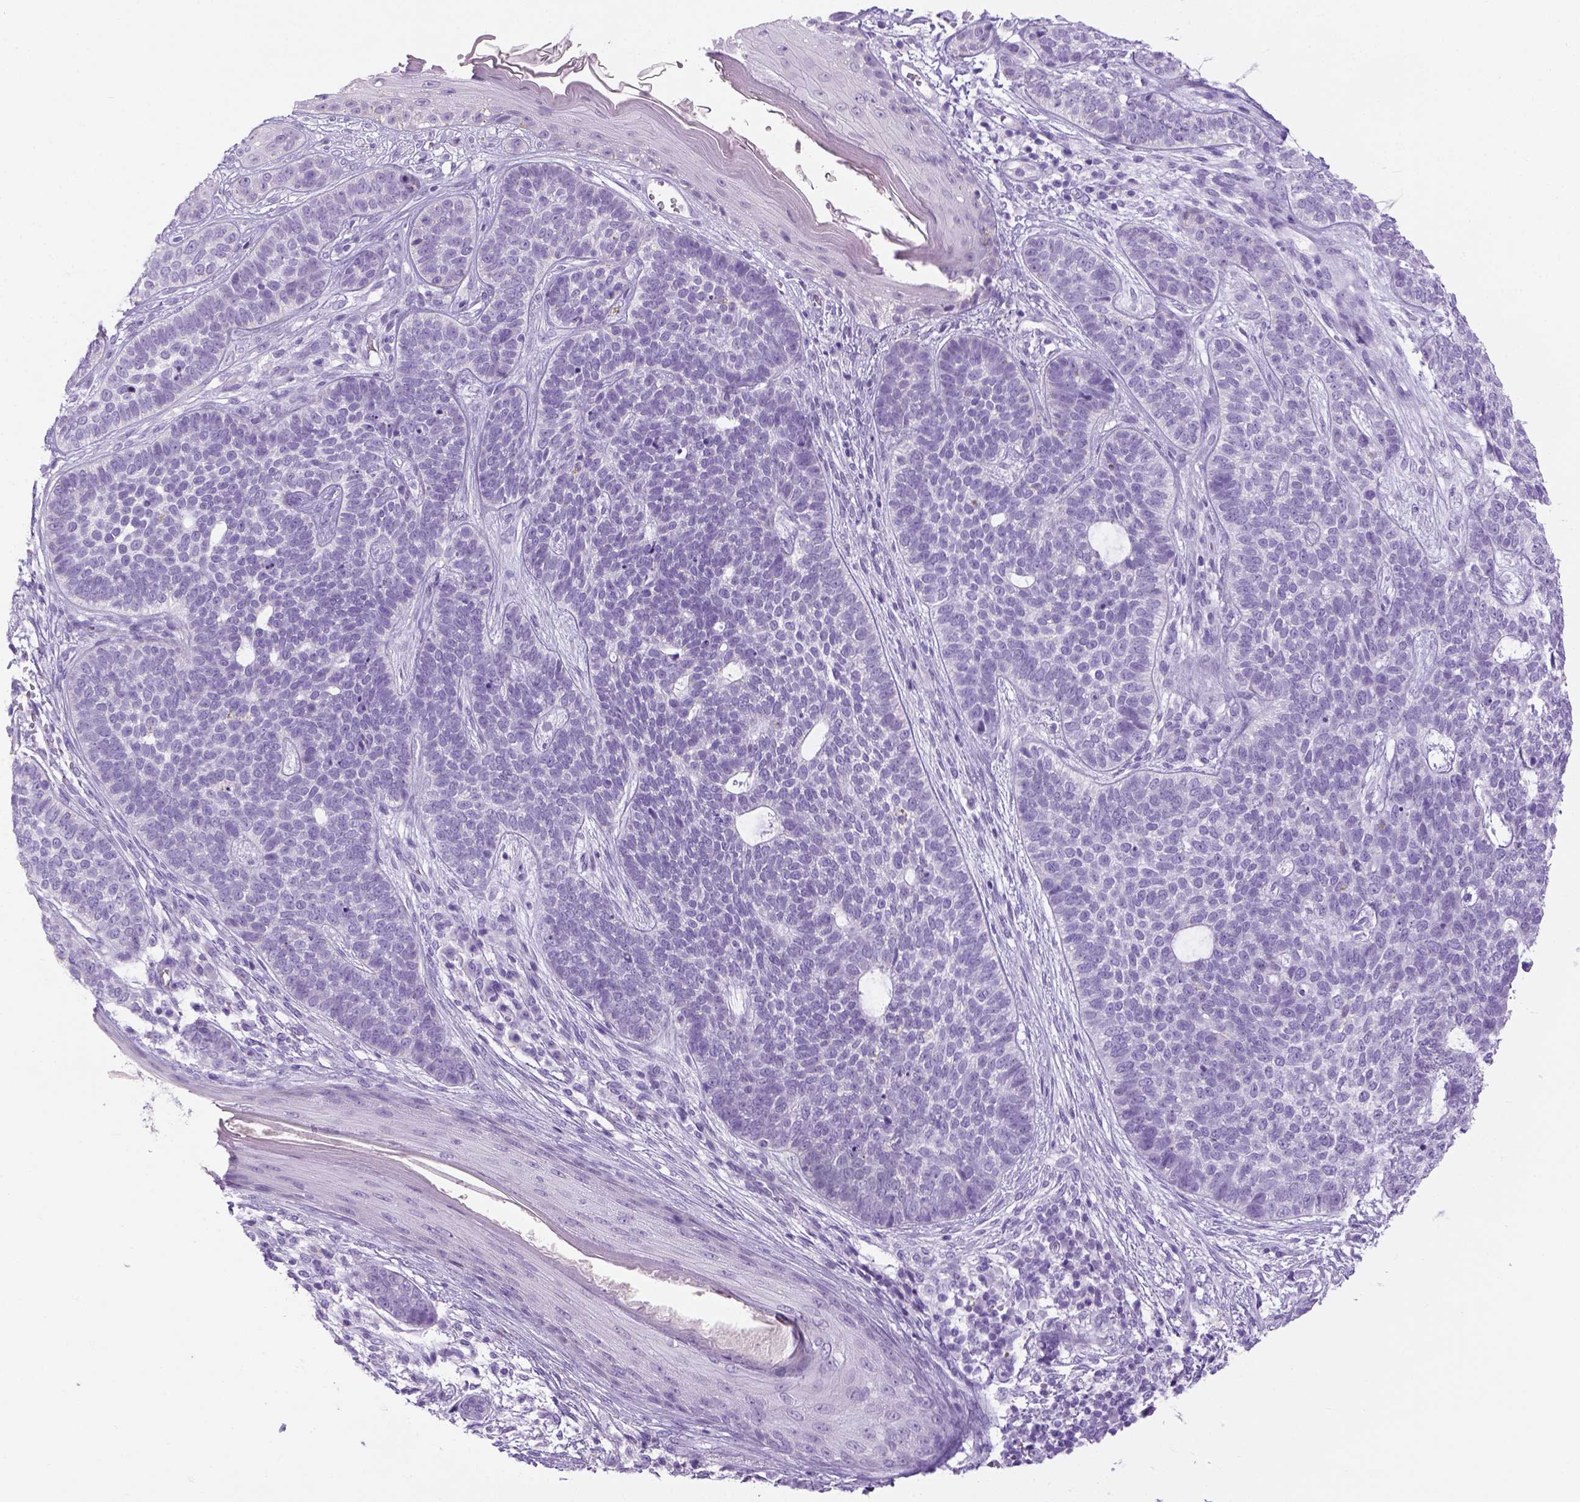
{"staining": {"intensity": "negative", "quantity": "none", "location": "none"}, "tissue": "skin cancer", "cell_type": "Tumor cells", "image_type": "cancer", "snomed": [{"axis": "morphology", "description": "Basal cell carcinoma"}, {"axis": "topography", "description": "Skin"}], "caption": "This image is of skin cancer stained with immunohistochemistry (IHC) to label a protein in brown with the nuclei are counter-stained blue. There is no positivity in tumor cells.", "gene": "LGSN", "patient": {"sex": "female", "age": 69}}